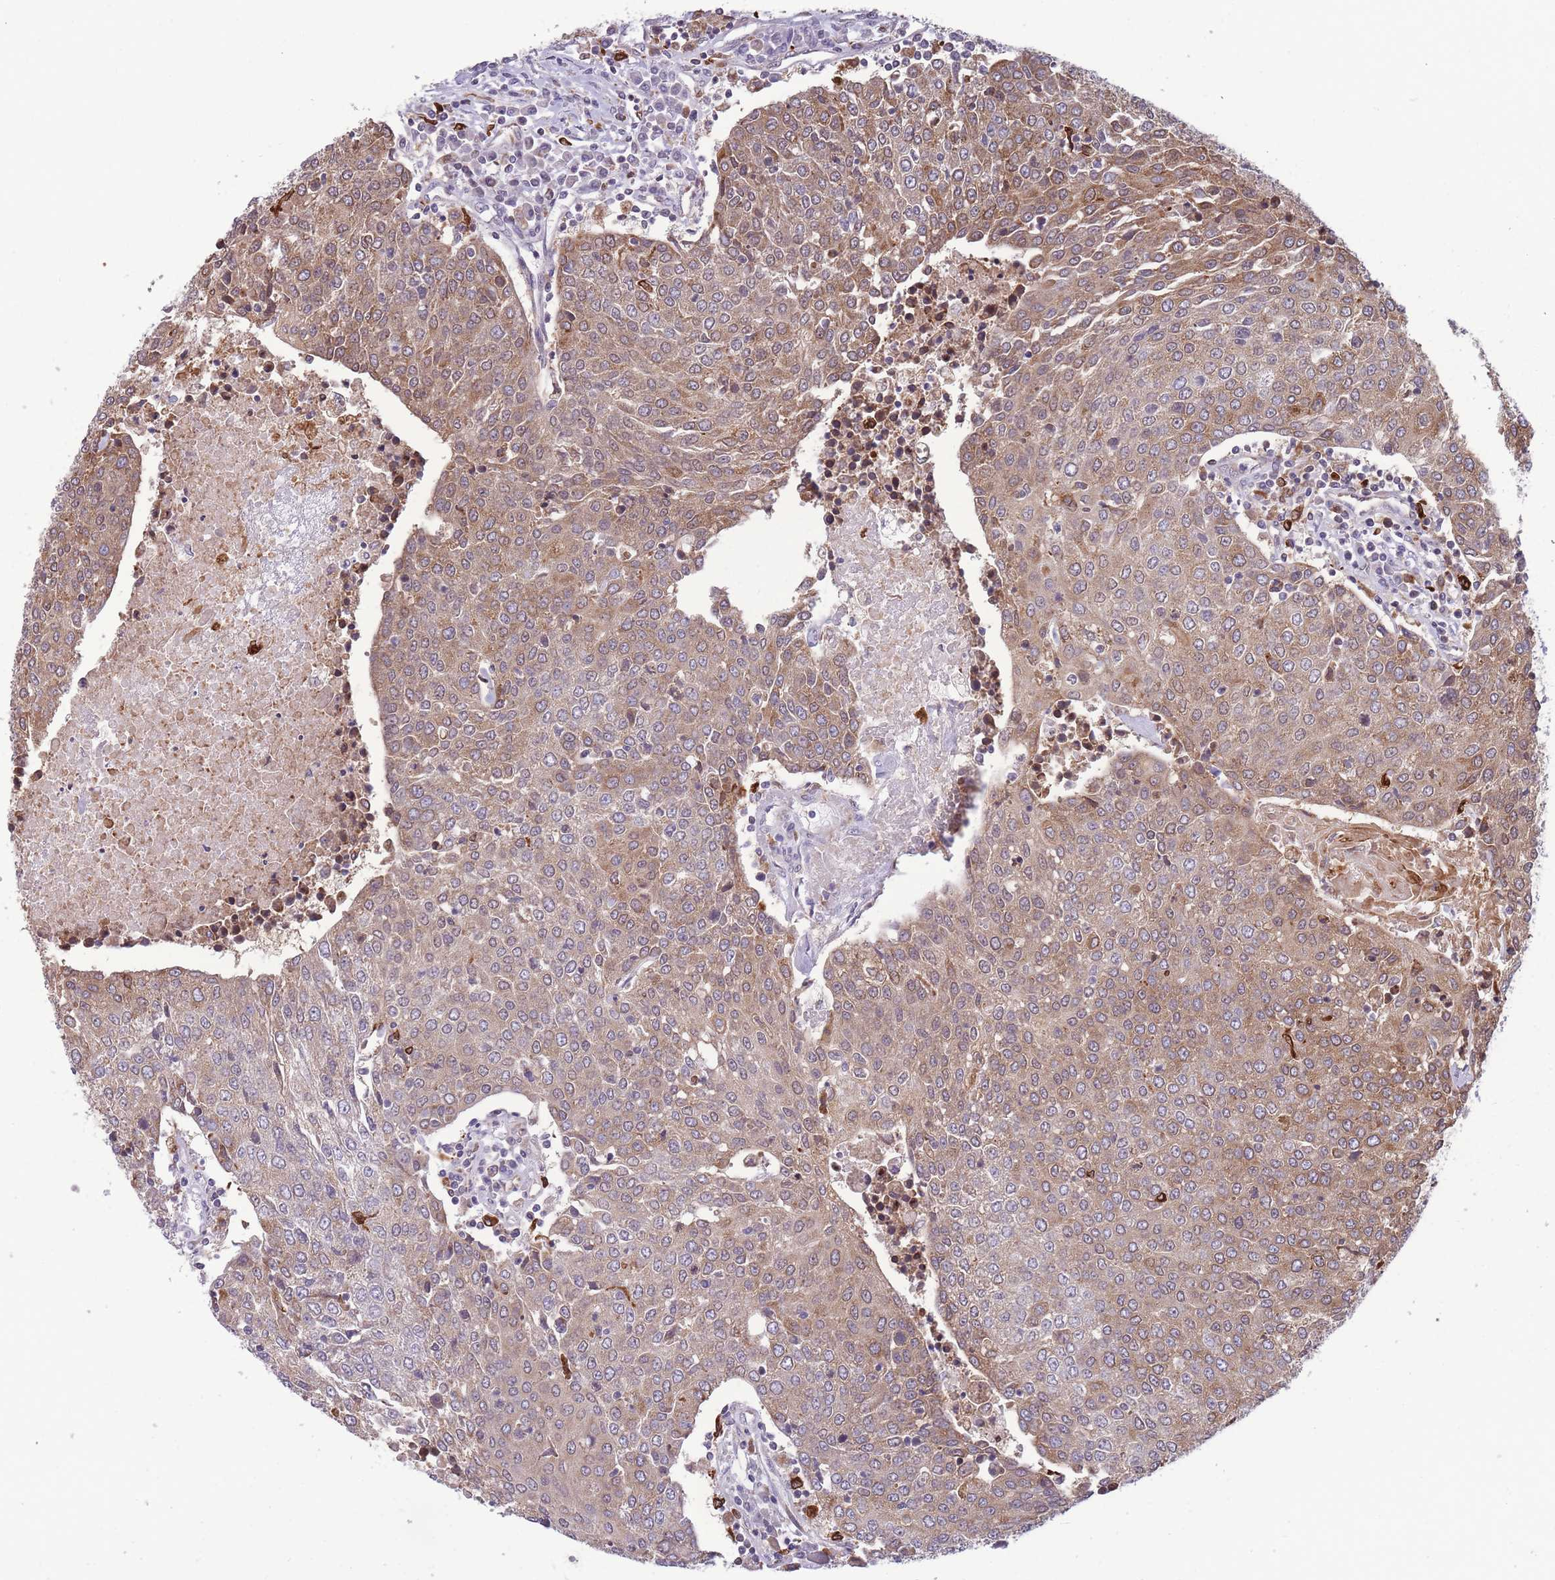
{"staining": {"intensity": "moderate", "quantity": ">75%", "location": "cytoplasmic/membranous"}, "tissue": "urothelial cancer", "cell_type": "Tumor cells", "image_type": "cancer", "snomed": [{"axis": "morphology", "description": "Urothelial carcinoma, High grade"}, {"axis": "topography", "description": "Urinary bladder"}], "caption": "Human urothelial cancer stained for a protein (brown) shows moderate cytoplasmic/membranous positive positivity in approximately >75% of tumor cells.", "gene": "TMEM121", "patient": {"sex": "female", "age": 85}}